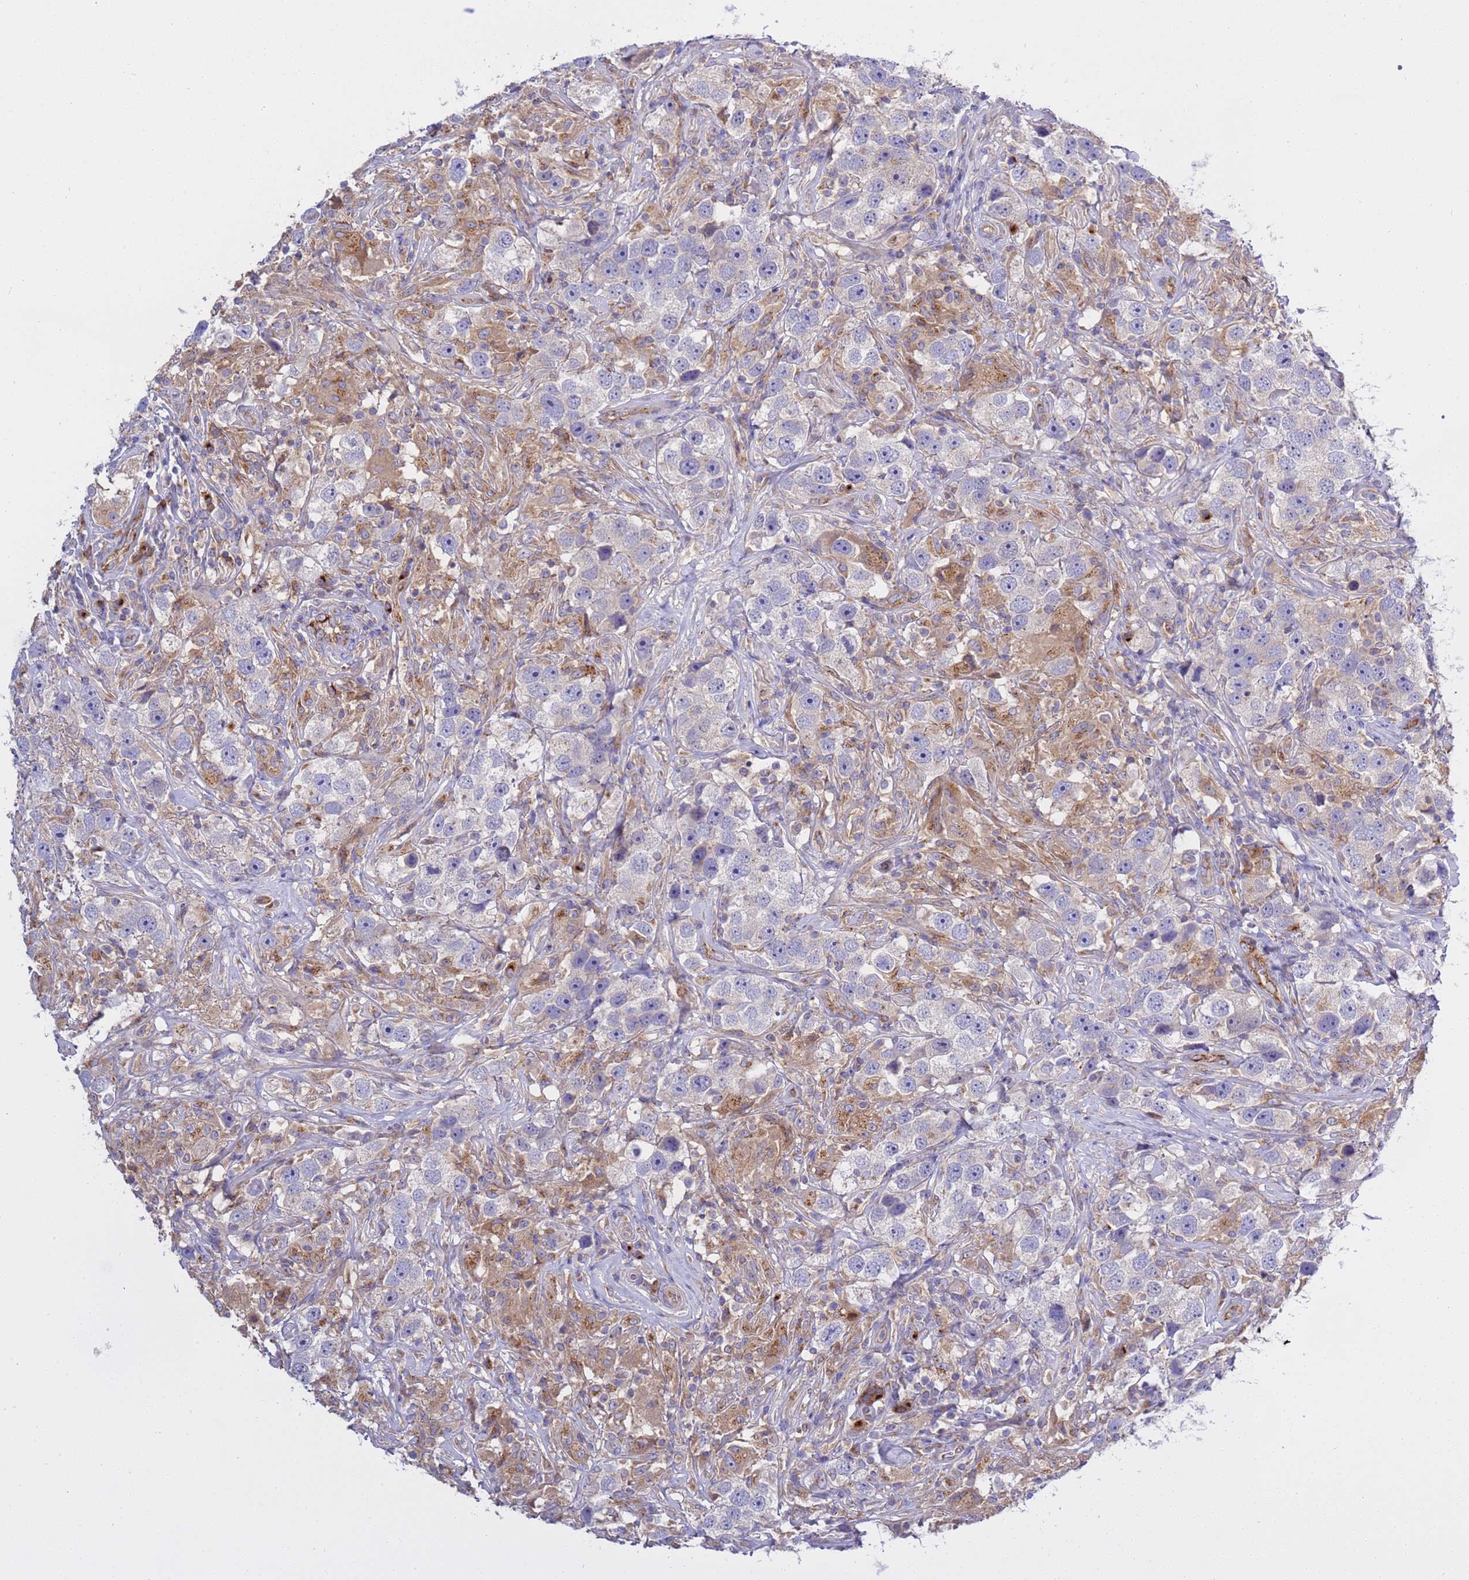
{"staining": {"intensity": "negative", "quantity": "none", "location": "none"}, "tissue": "testis cancer", "cell_type": "Tumor cells", "image_type": "cancer", "snomed": [{"axis": "morphology", "description": "Seminoma, NOS"}, {"axis": "topography", "description": "Testis"}], "caption": "Testis seminoma was stained to show a protein in brown. There is no significant staining in tumor cells.", "gene": "ANAPC1", "patient": {"sex": "male", "age": 49}}